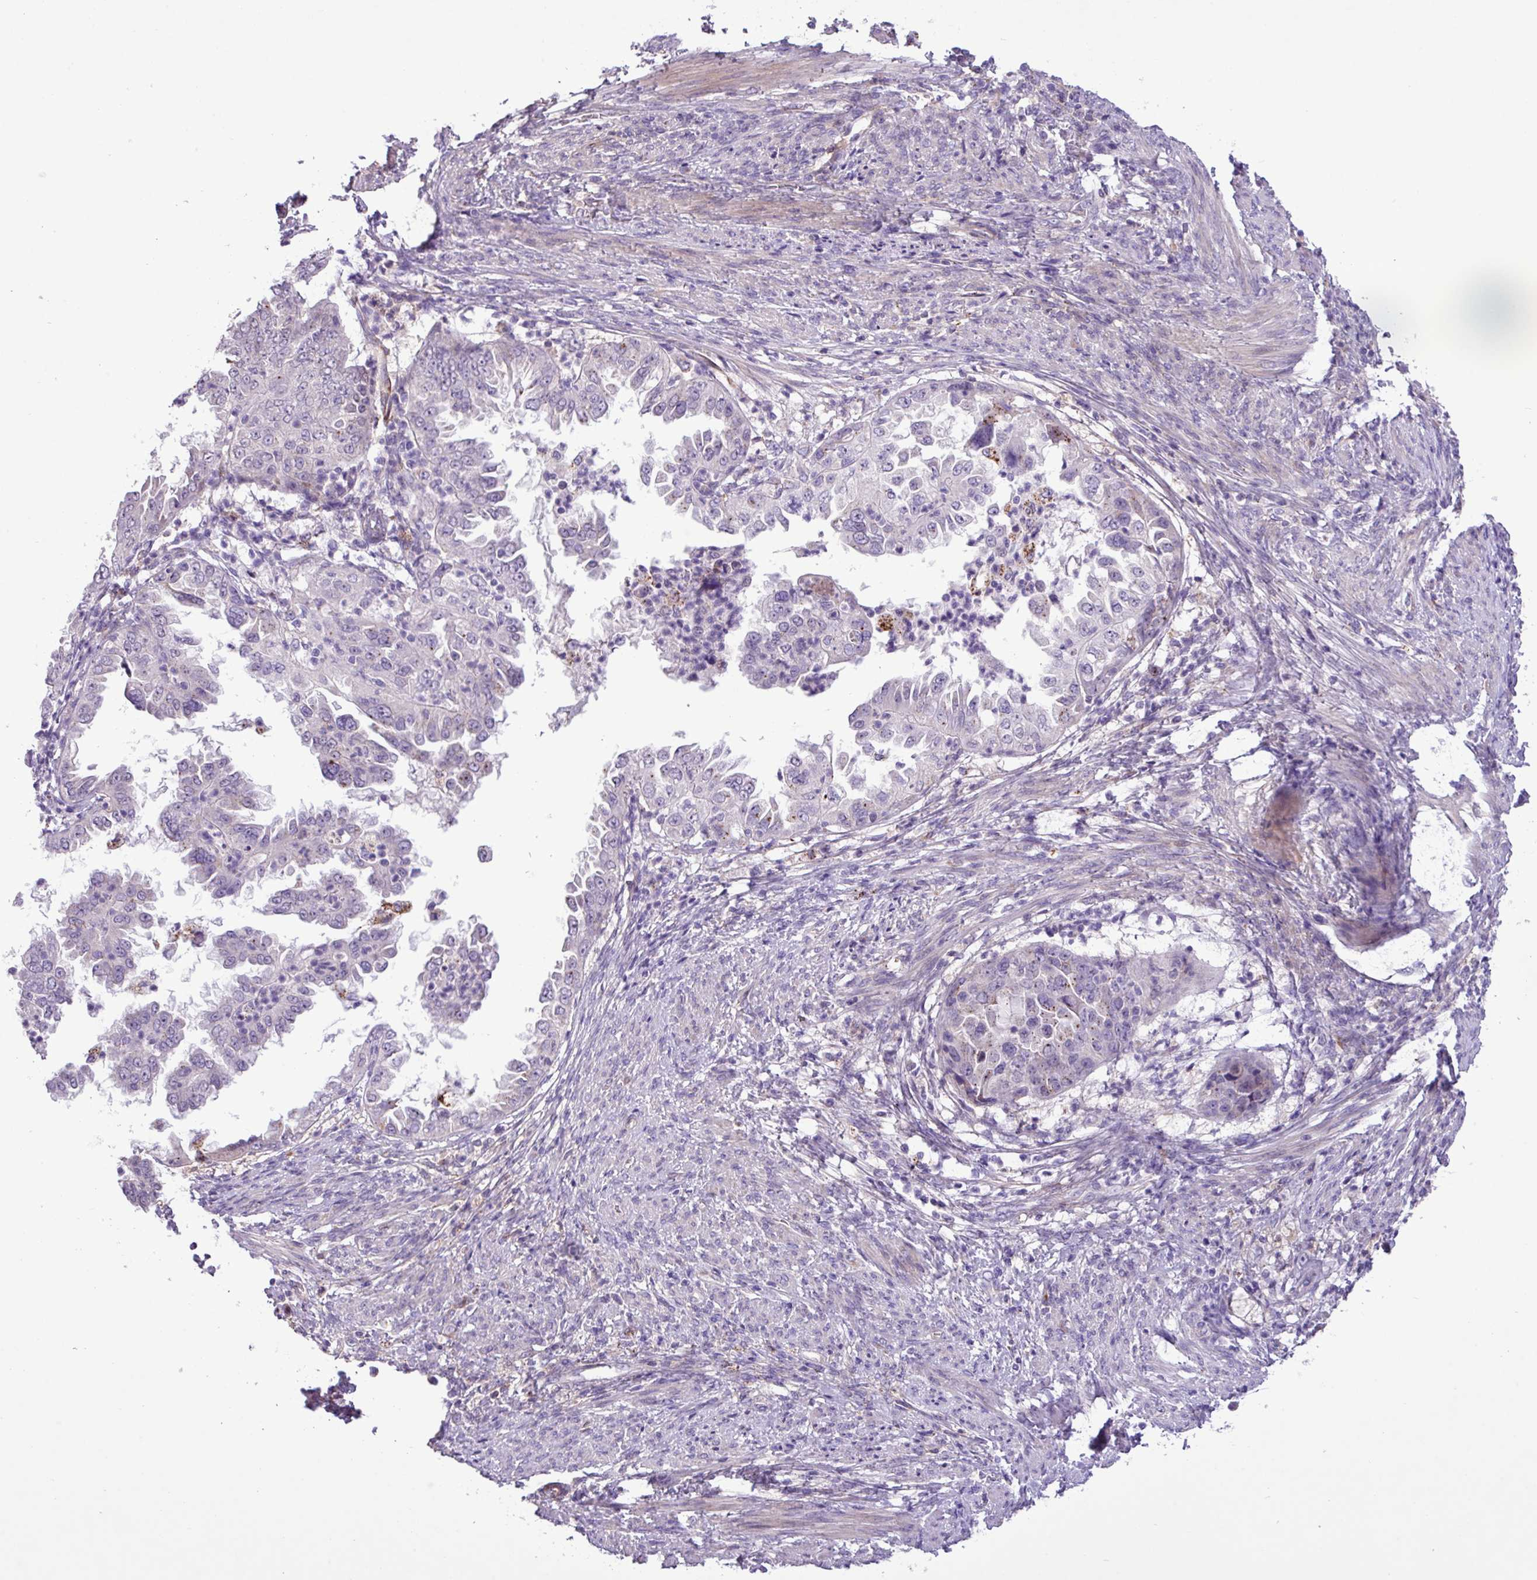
{"staining": {"intensity": "negative", "quantity": "none", "location": "none"}, "tissue": "endometrial cancer", "cell_type": "Tumor cells", "image_type": "cancer", "snomed": [{"axis": "morphology", "description": "Adenocarcinoma, NOS"}, {"axis": "topography", "description": "Endometrium"}], "caption": "The image reveals no significant staining in tumor cells of endometrial cancer. (Immunohistochemistry (ihc), brightfield microscopy, high magnification).", "gene": "CD248", "patient": {"sex": "female", "age": 85}}